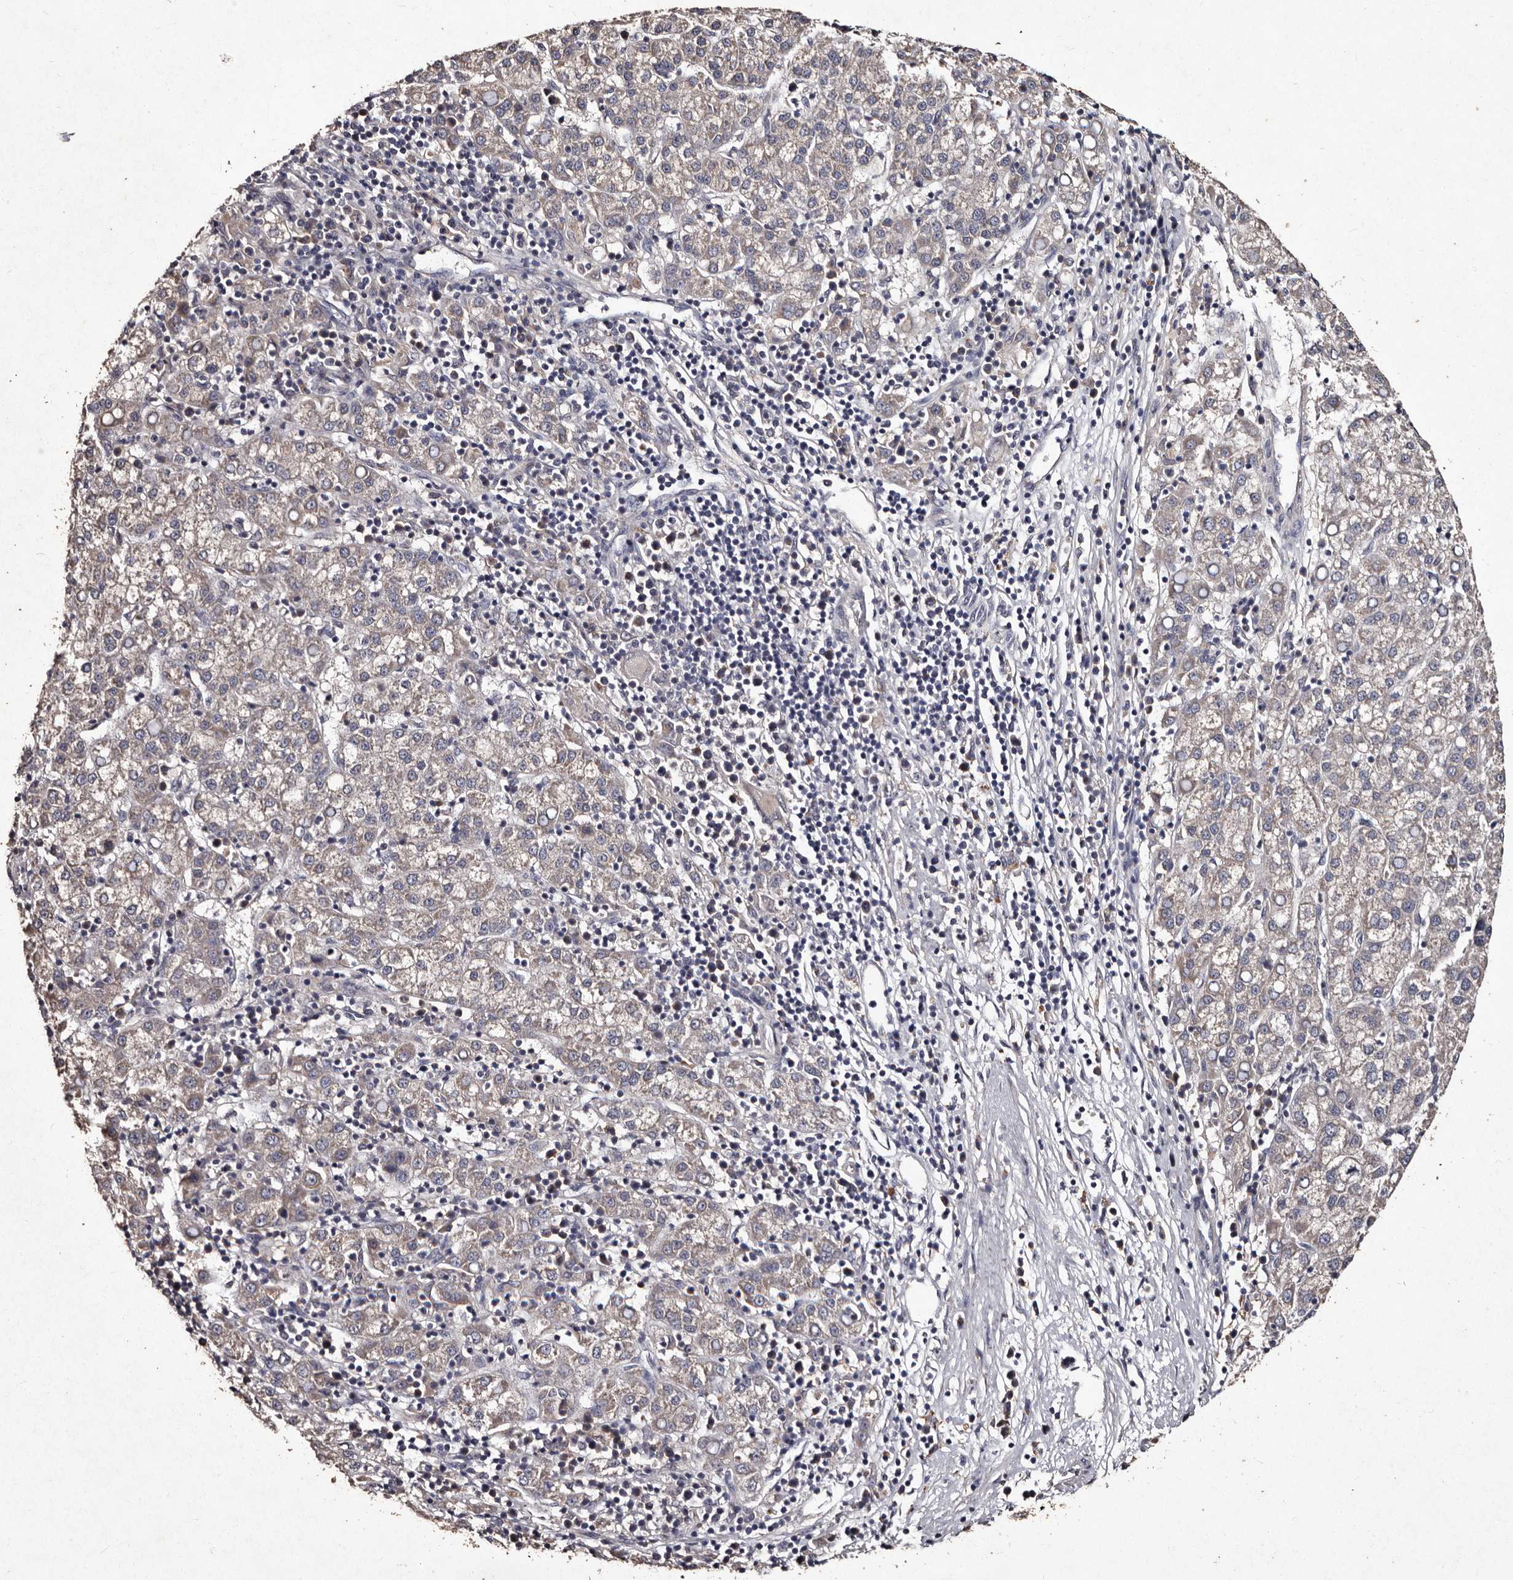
{"staining": {"intensity": "negative", "quantity": "none", "location": "none"}, "tissue": "liver cancer", "cell_type": "Tumor cells", "image_type": "cancer", "snomed": [{"axis": "morphology", "description": "Carcinoma, Hepatocellular, NOS"}, {"axis": "topography", "description": "Liver"}], "caption": "This is an immunohistochemistry photomicrograph of human liver cancer. There is no positivity in tumor cells.", "gene": "TFB1M", "patient": {"sex": "female", "age": 58}}